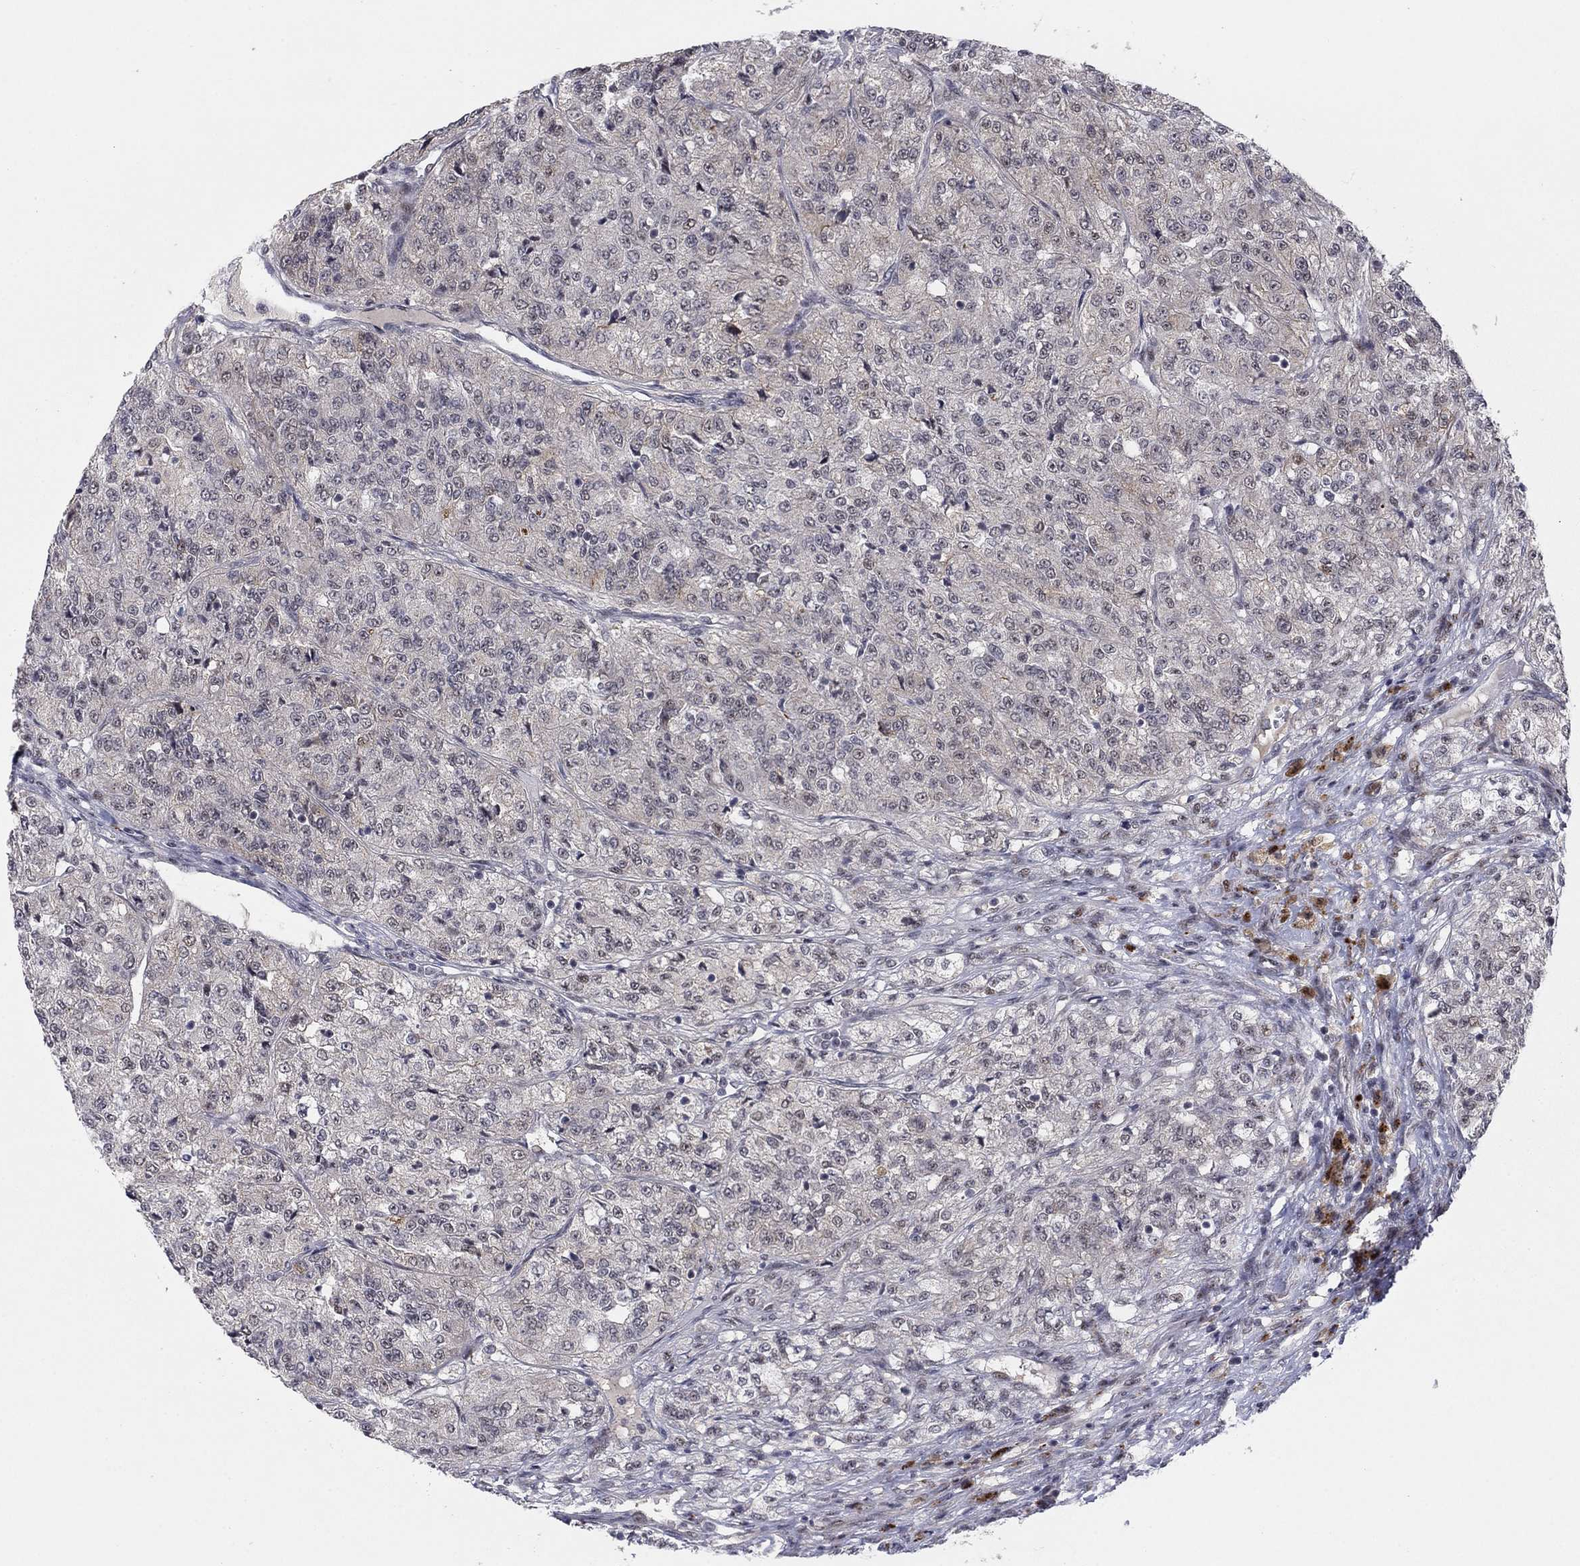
{"staining": {"intensity": "negative", "quantity": "none", "location": "none"}, "tissue": "renal cancer", "cell_type": "Tumor cells", "image_type": "cancer", "snomed": [{"axis": "morphology", "description": "Adenocarcinoma, NOS"}, {"axis": "topography", "description": "Kidney"}], "caption": "This photomicrograph is of renal cancer (adenocarcinoma) stained with immunohistochemistry to label a protein in brown with the nuclei are counter-stained blue. There is no positivity in tumor cells.", "gene": "ZNF395", "patient": {"sex": "female", "age": 63}}